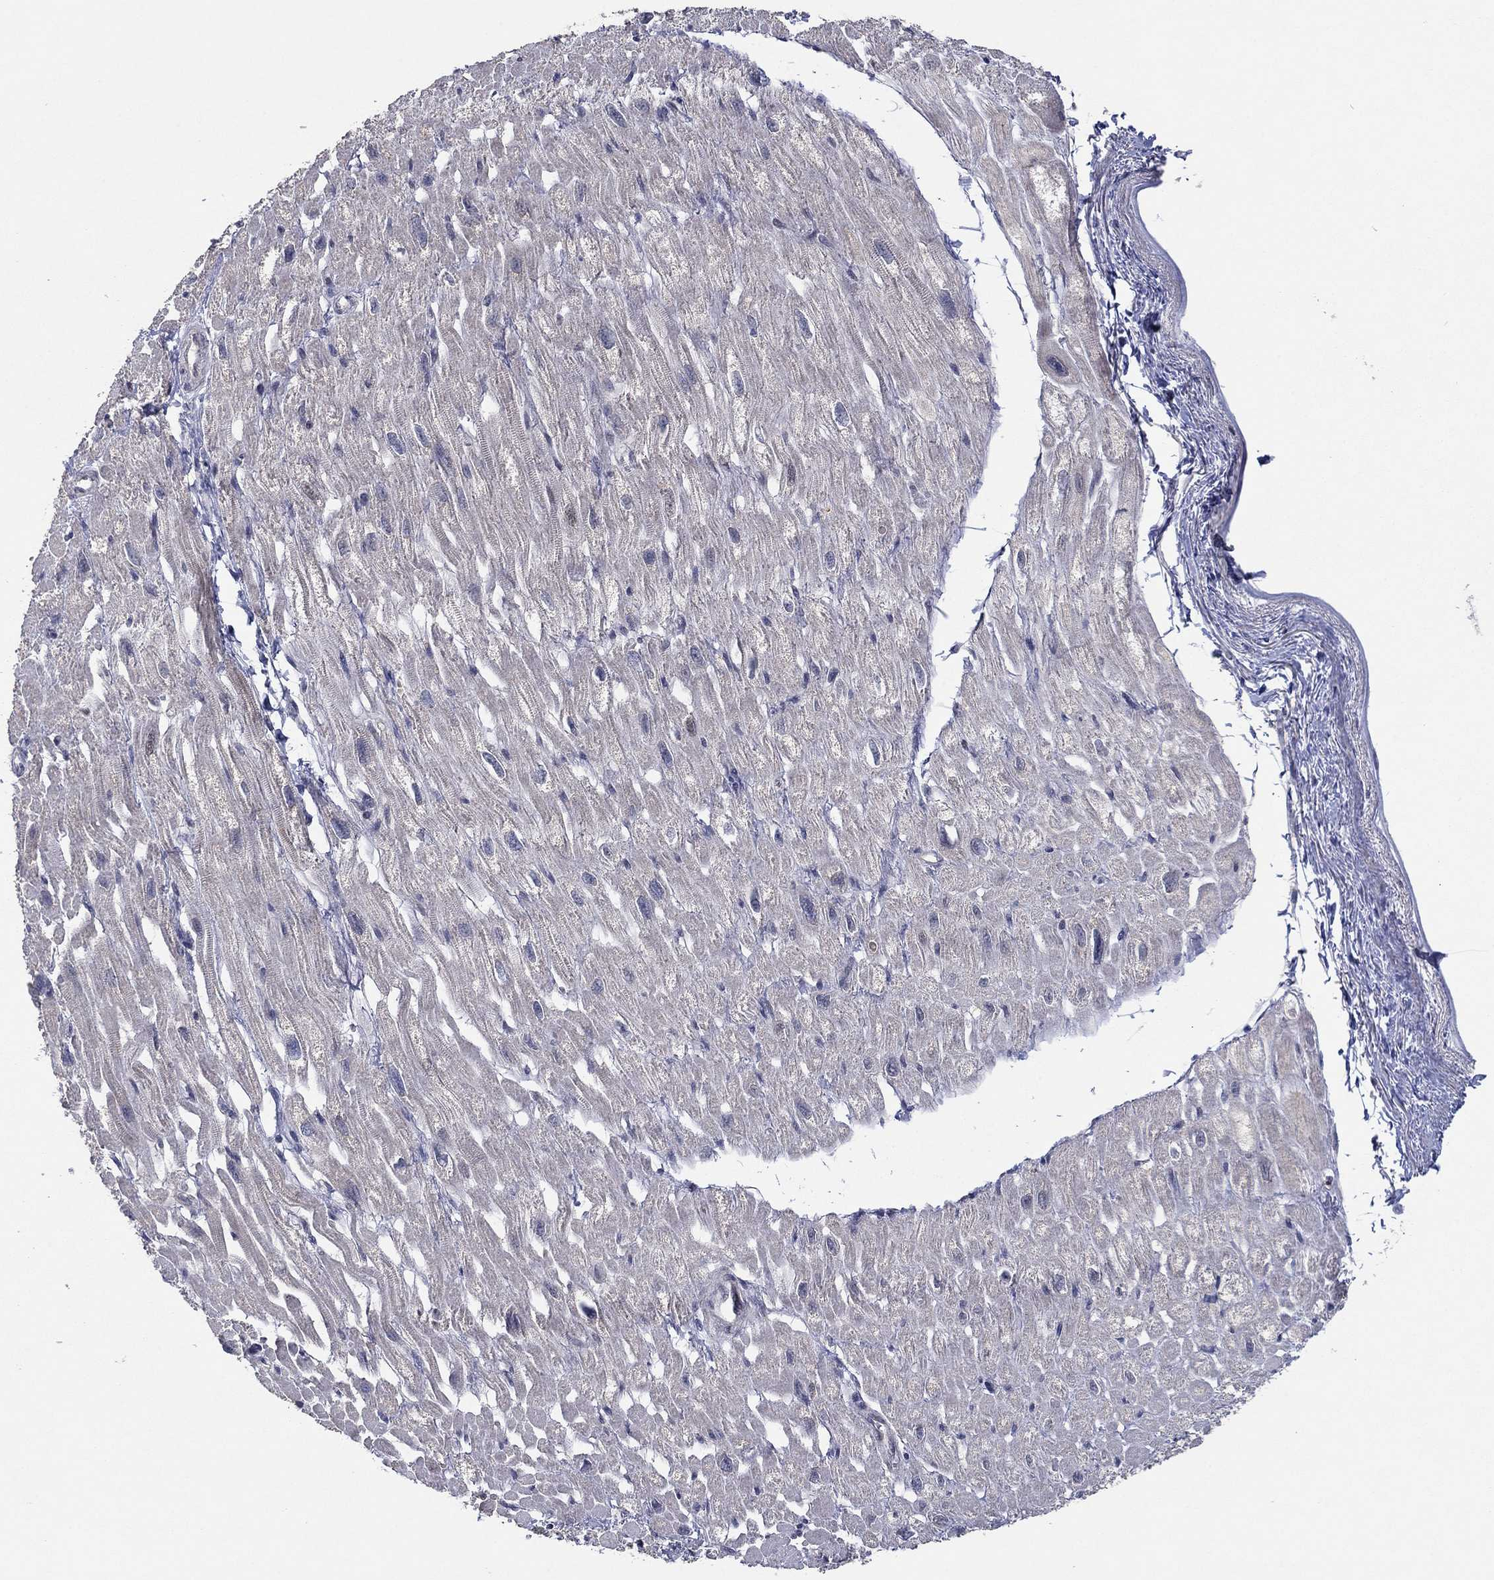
{"staining": {"intensity": "negative", "quantity": "none", "location": "none"}, "tissue": "heart muscle", "cell_type": "Cardiomyocytes", "image_type": "normal", "snomed": [{"axis": "morphology", "description": "Normal tissue, NOS"}, {"axis": "topography", "description": "Heart"}], "caption": "This photomicrograph is of benign heart muscle stained with IHC to label a protein in brown with the nuclei are counter-stained blue. There is no expression in cardiomyocytes.", "gene": "IL4", "patient": {"sex": "male", "age": 66}}